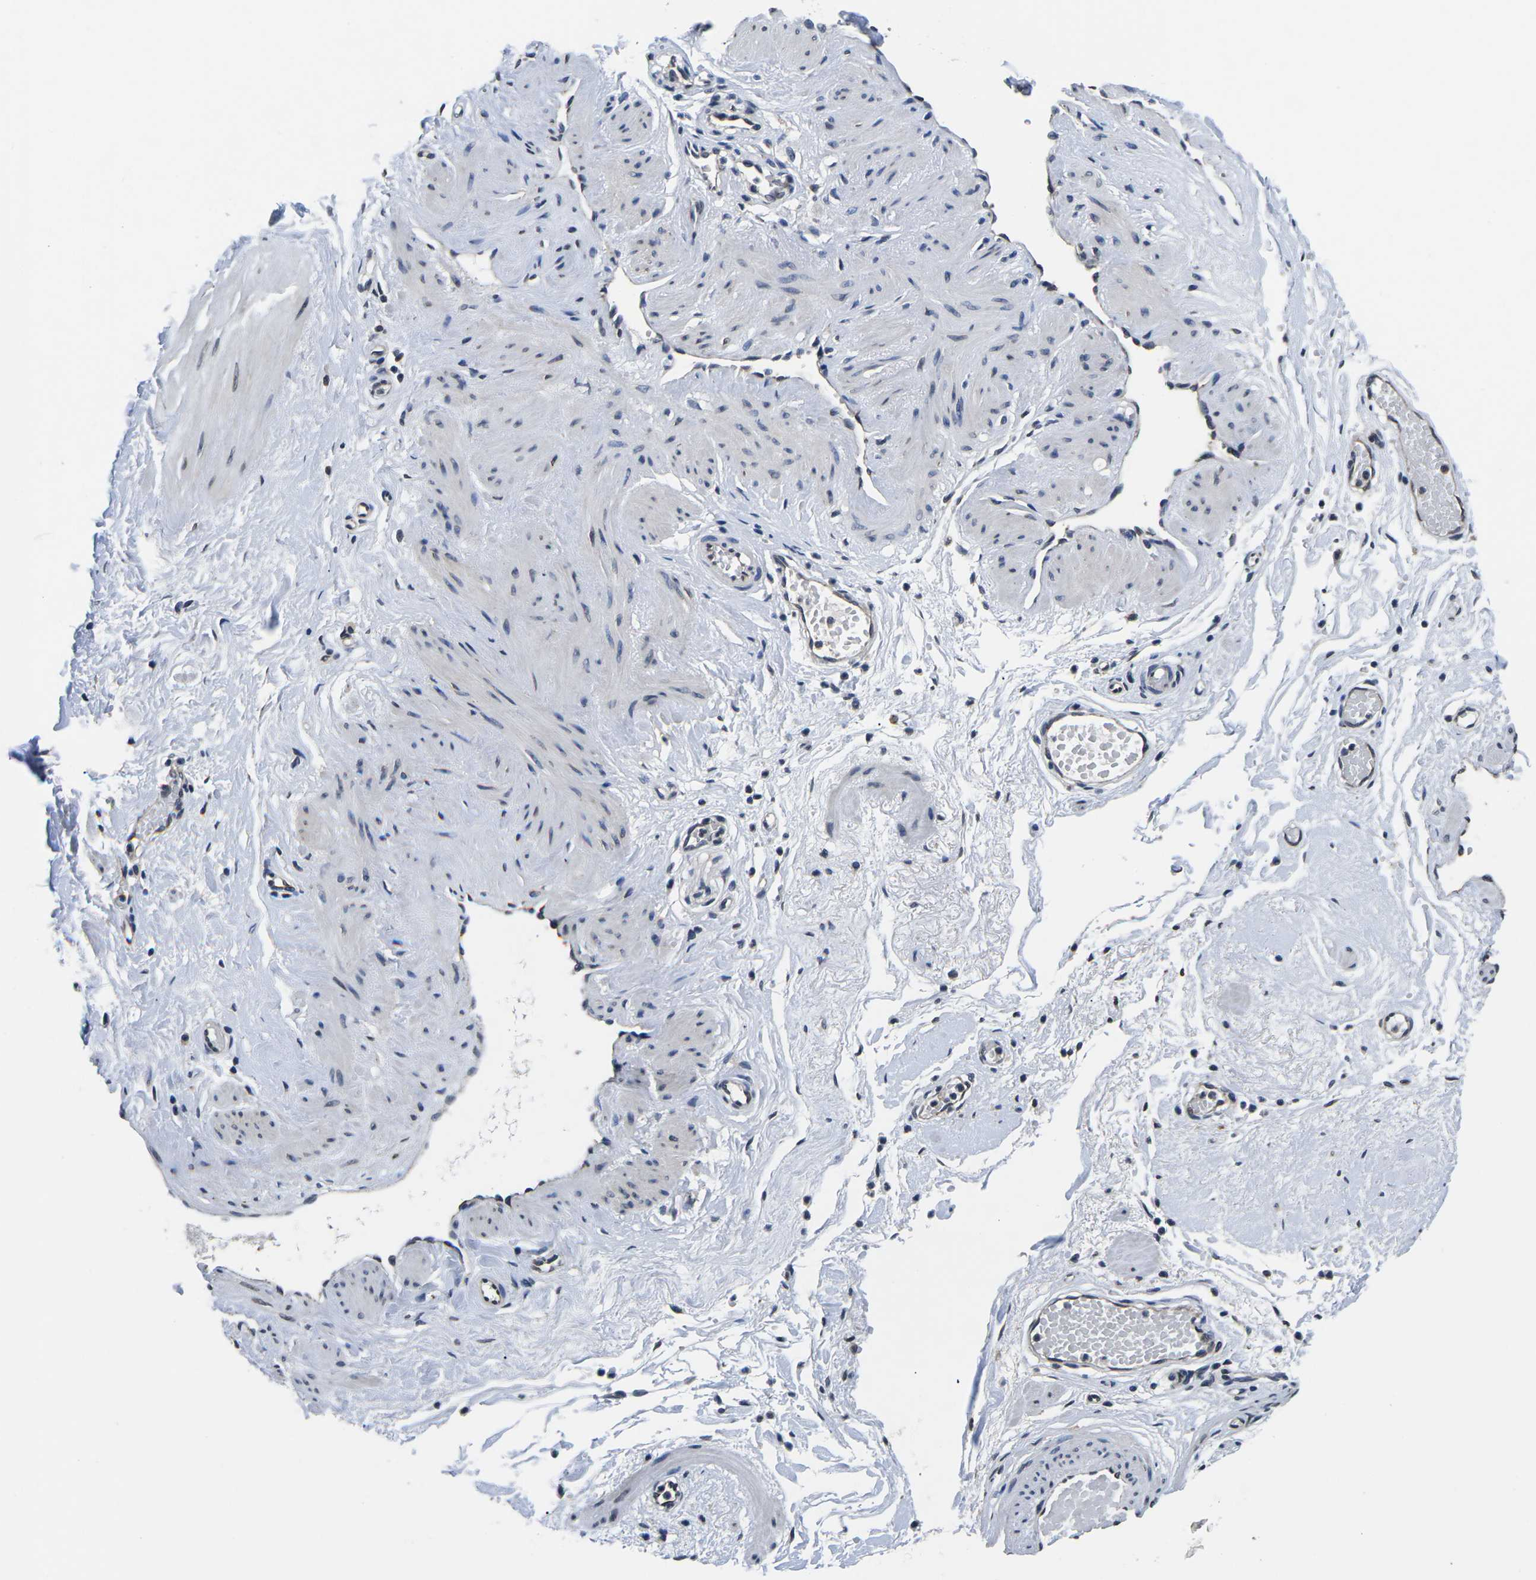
{"staining": {"intensity": "weak", "quantity": ">75%", "location": "cytoplasmic/membranous,nuclear"}, "tissue": "adipose tissue", "cell_type": "Adipocytes", "image_type": "normal", "snomed": [{"axis": "morphology", "description": "Normal tissue, NOS"}, {"axis": "topography", "description": "Soft tissue"}, {"axis": "topography", "description": "Vascular tissue"}], "caption": "A histopathology image of human adipose tissue stained for a protein displays weak cytoplasmic/membranous,nuclear brown staining in adipocytes. (DAB (3,3'-diaminobenzidine) IHC, brown staining for protein, blue staining for nuclei).", "gene": "SNX10", "patient": {"sex": "female", "age": 35}}